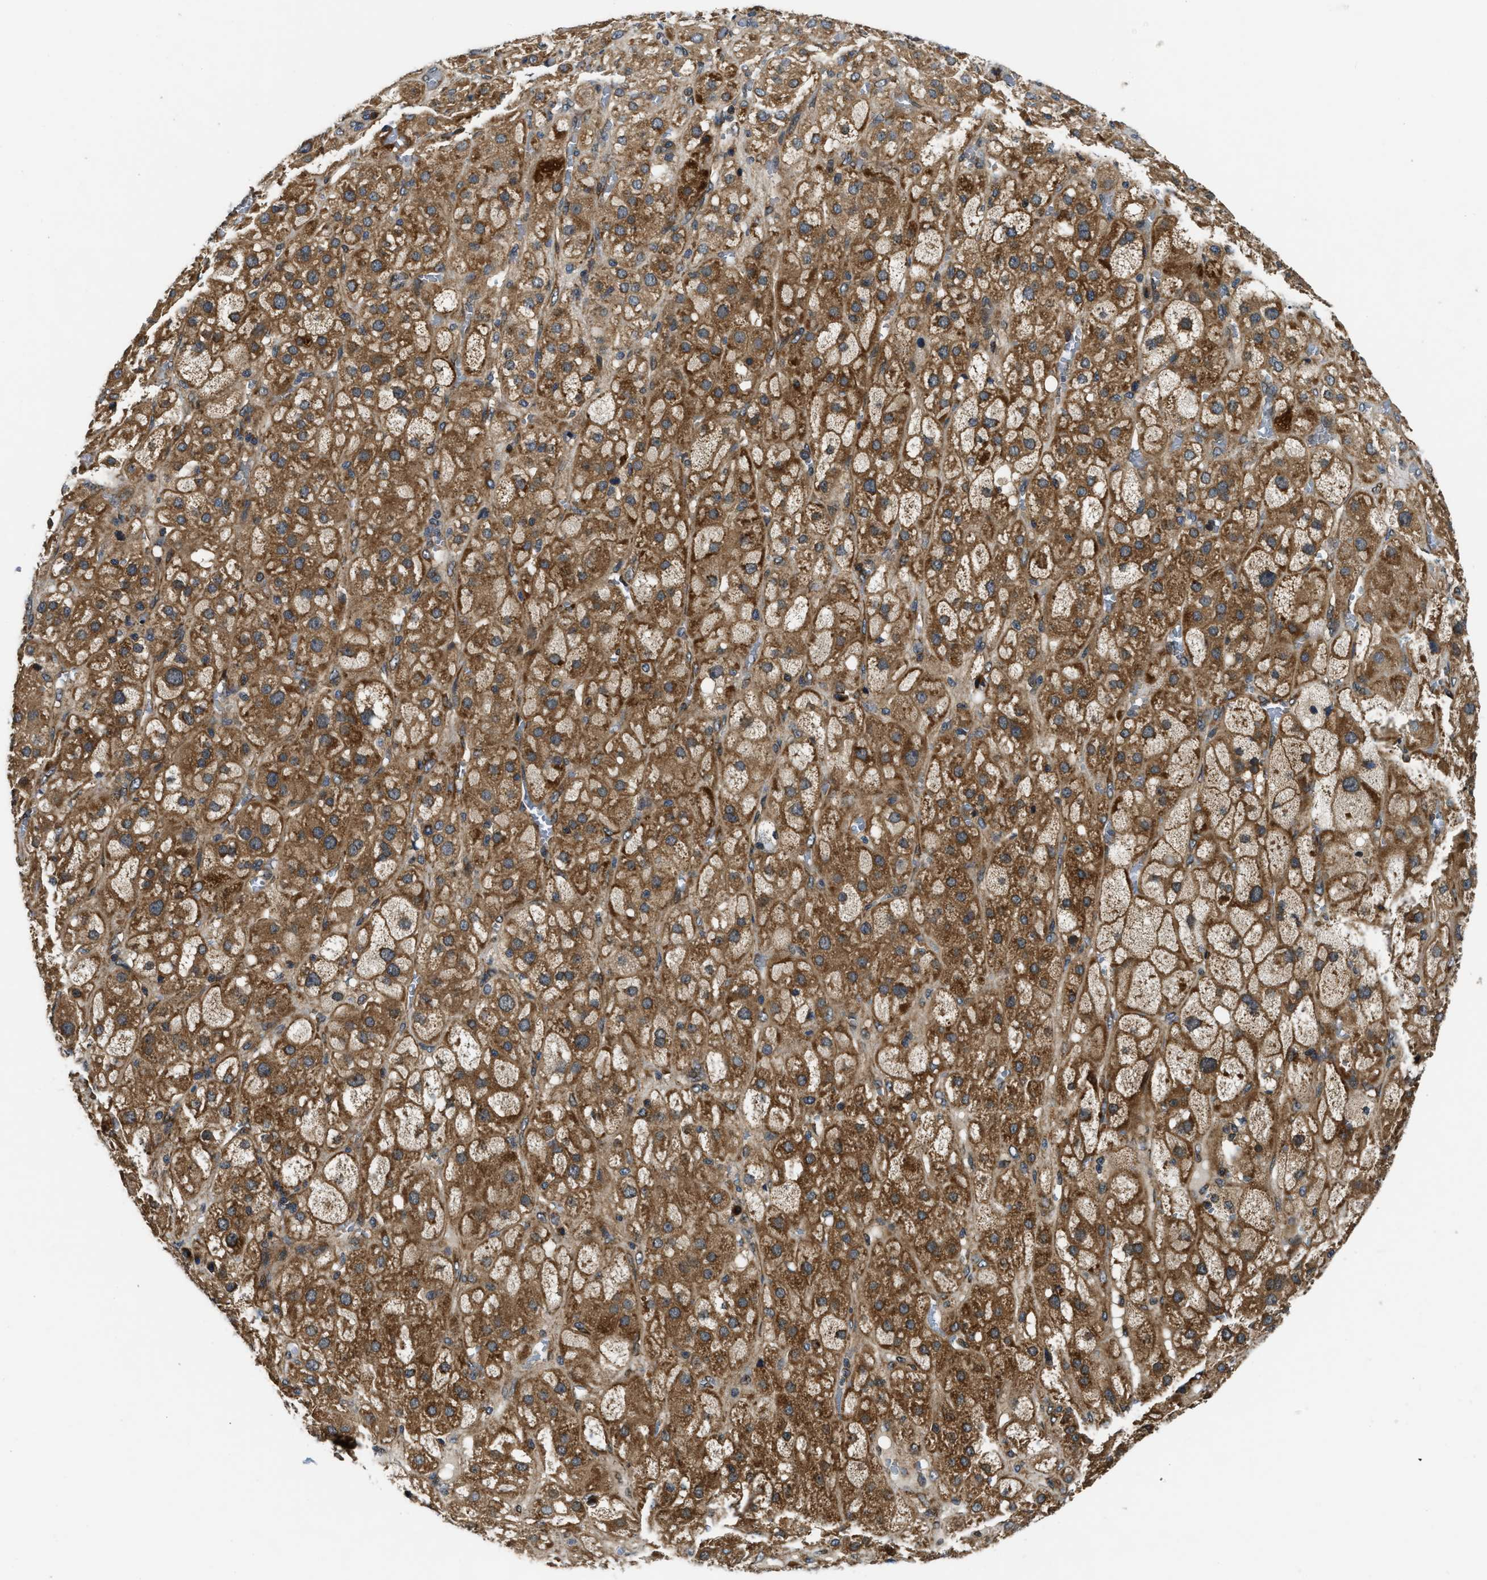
{"staining": {"intensity": "strong", "quantity": ">75%", "location": "cytoplasmic/membranous"}, "tissue": "adrenal gland", "cell_type": "Glandular cells", "image_type": "normal", "snomed": [{"axis": "morphology", "description": "Normal tissue, NOS"}, {"axis": "topography", "description": "Adrenal gland"}], "caption": "A high-resolution photomicrograph shows IHC staining of benign adrenal gland, which reveals strong cytoplasmic/membranous expression in about >75% of glandular cells. Using DAB (brown) and hematoxylin (blue) stains, captured at high magnification using brightfield microscopy.", "gene": "PNPLA8", "patient": {"sex": "female", "age": 47}}